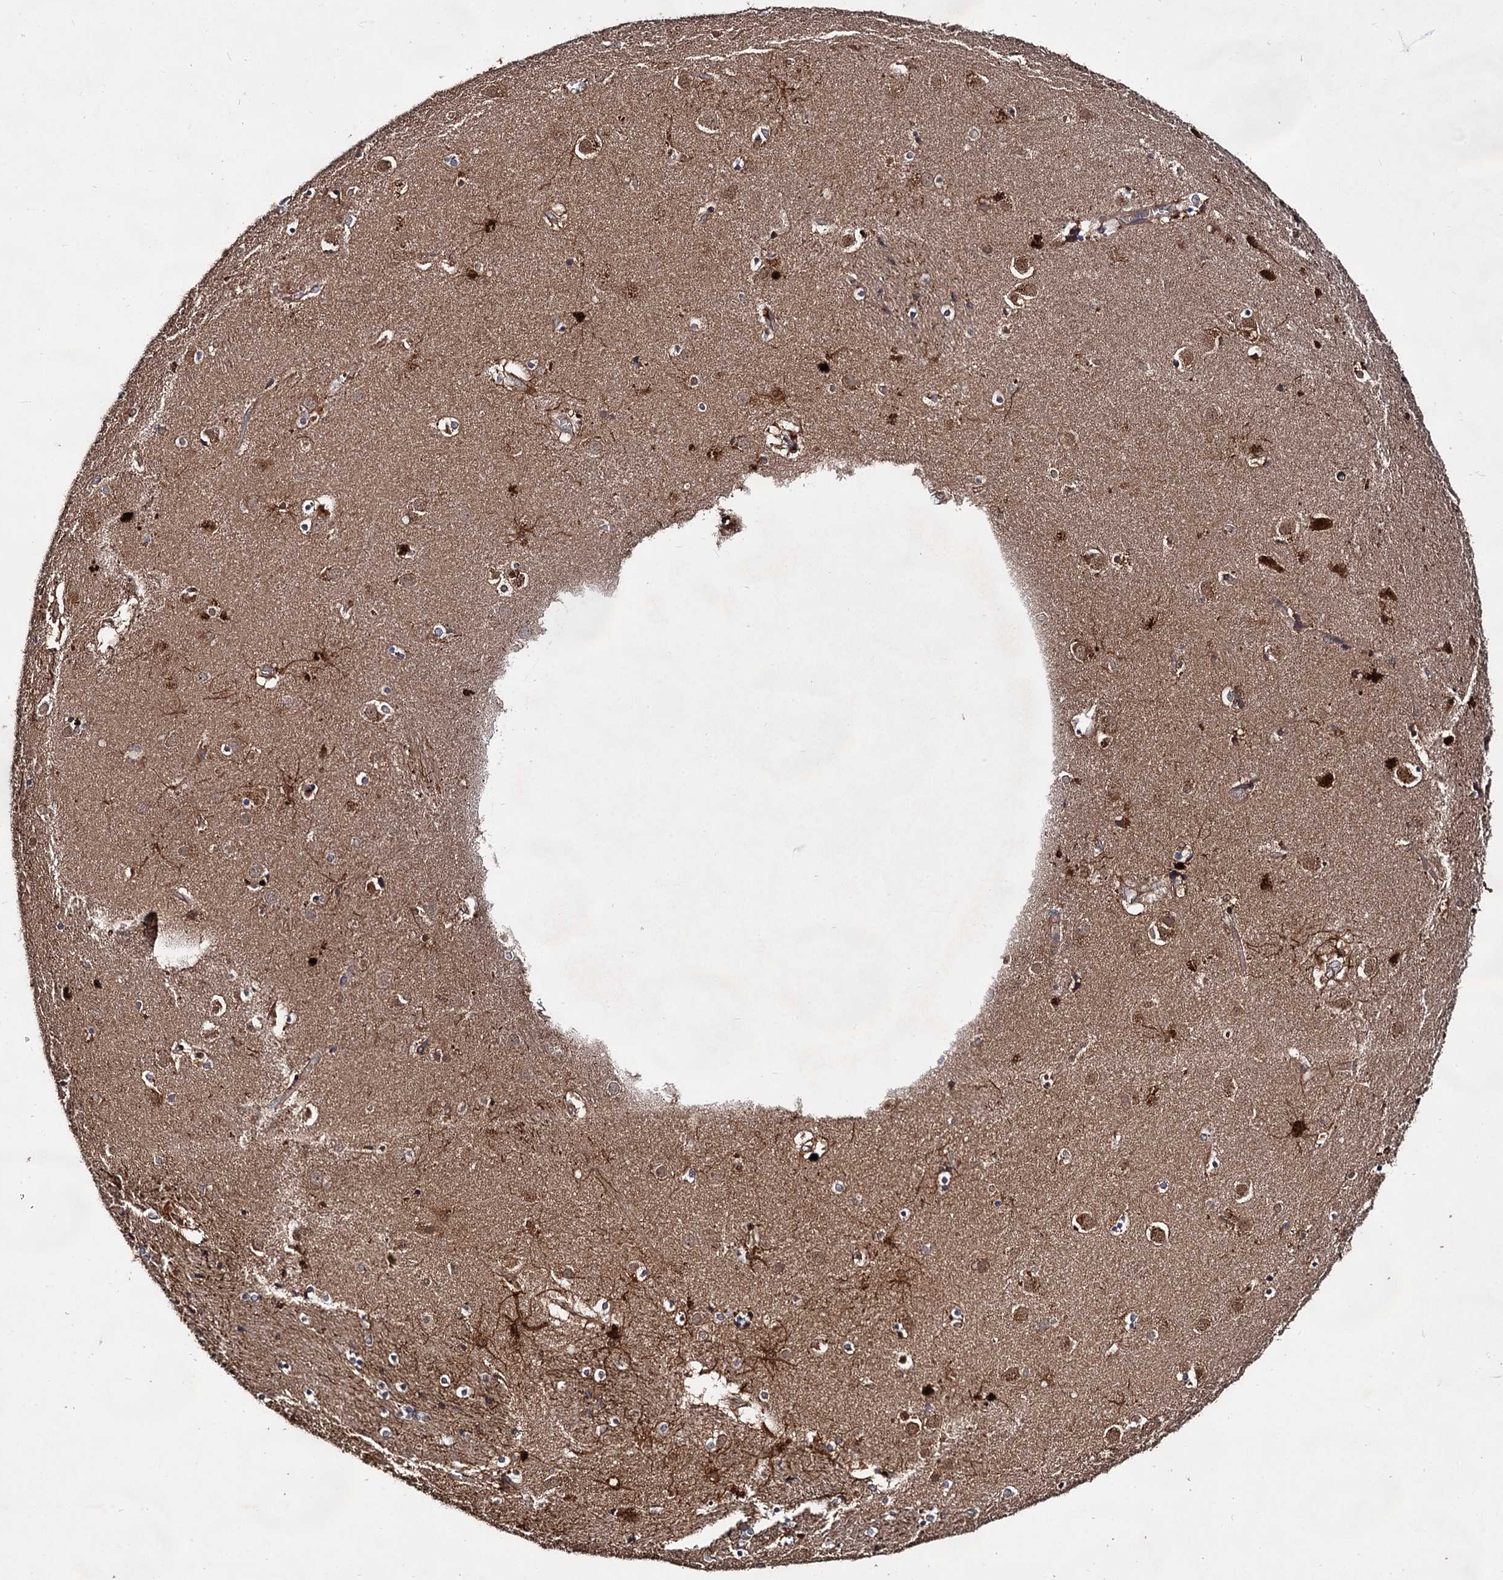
{"staining": {"intensity": "moderate", "quantity": "<25%", "location": "cytoplasmic/membranous"}, "tissue": "caudate", "cell_type": "Glial cells", "image_type": "normal", "snomed": [{"axis": "morphology", "description": "Normal tissue, NOS"}, {"axis": "topography", "description": "Lateral ventricle wall"}], "caption": "Caudate stained with DAB (3,3'-diaminobenzidine) IHC shows low levels of moderate cytoplasmic/membranous positivity in approximately <25% of glial cells.", "gene": "TEX9", "patient": {"sex": "male", "age": 70}}